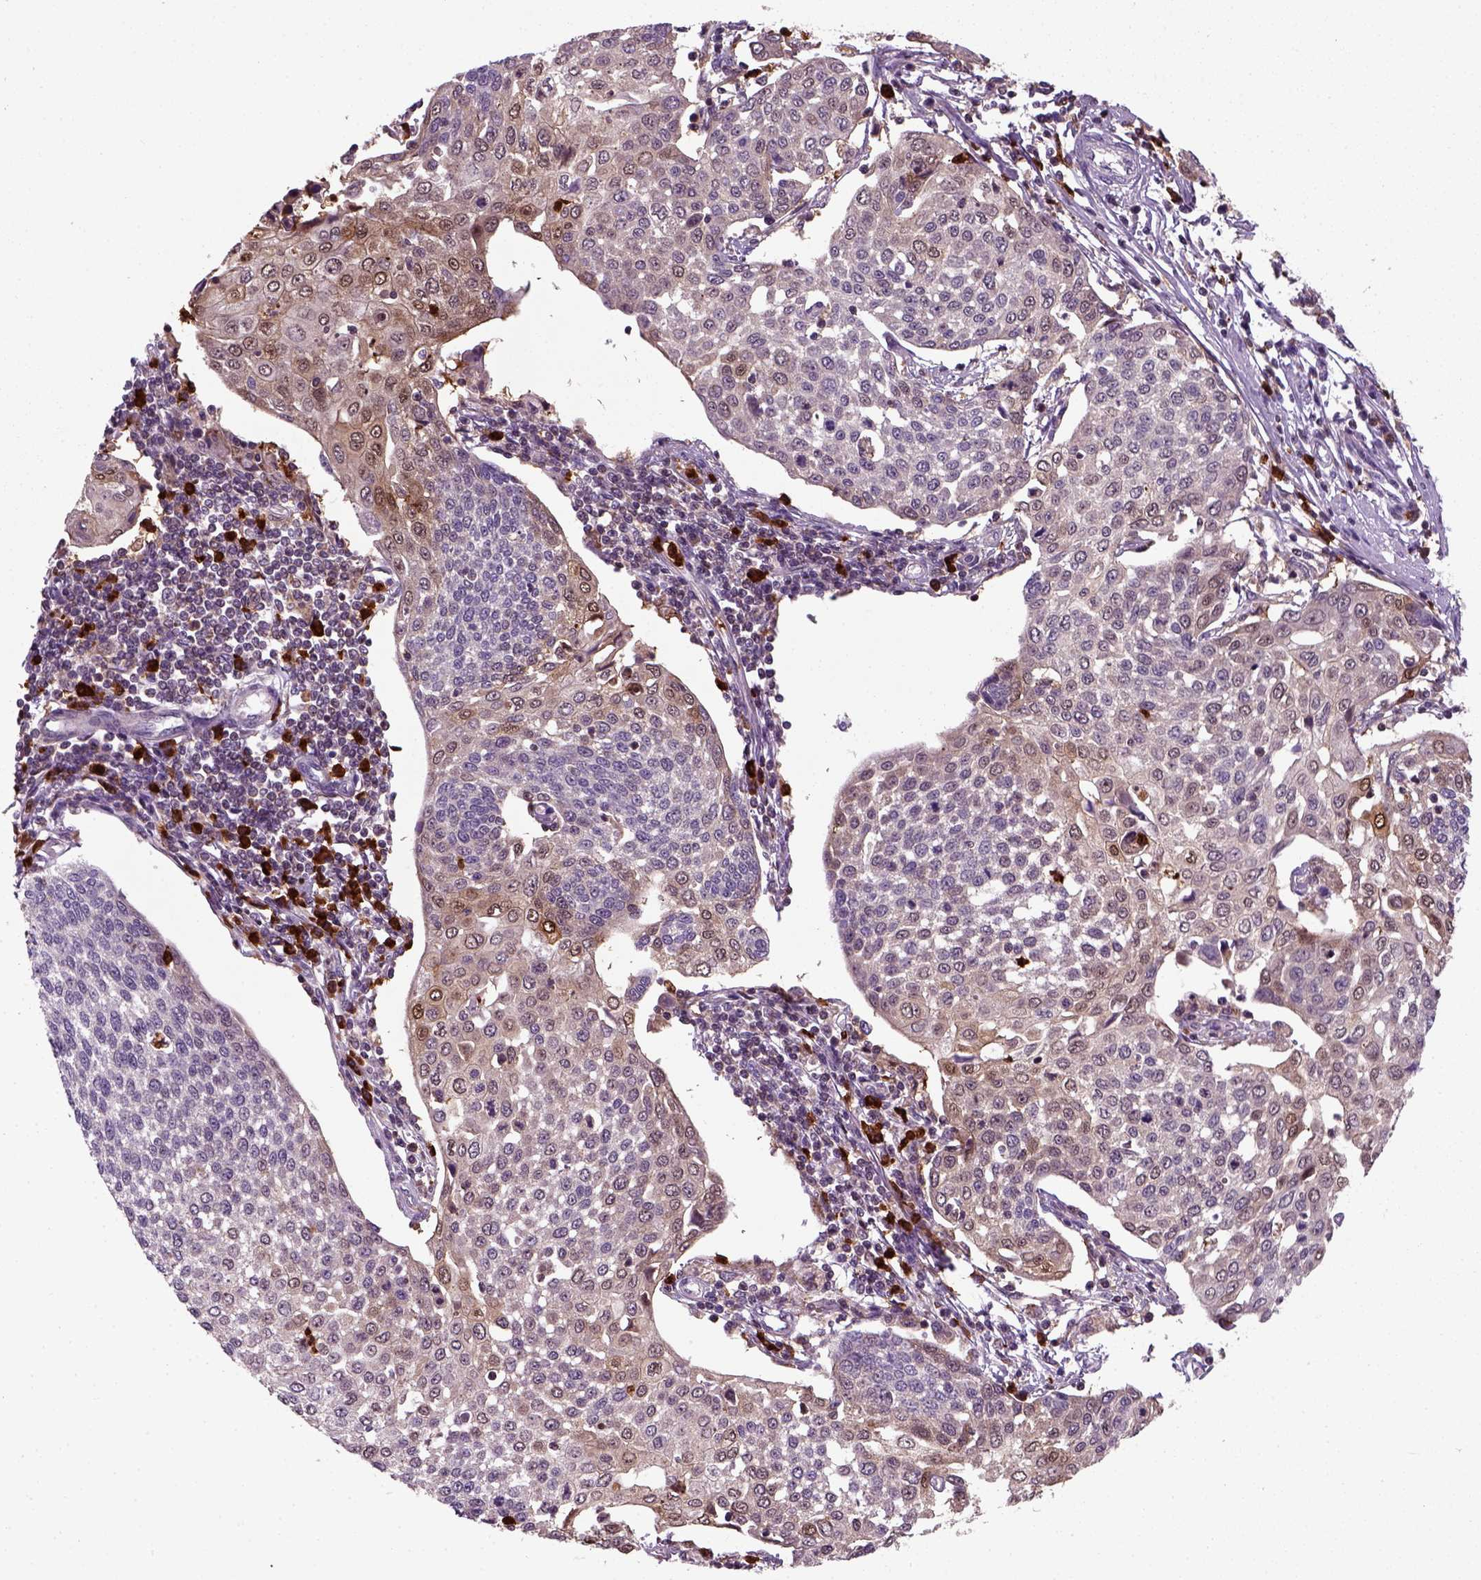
{"staining": {"intensity": "moderate", "quantity": "<25%", "location": "cytoplasmic/membranous,nuclear"}, "tissue": "cervical cancer", "cell_type": "Tumor cells", "image_type": "cancer", "snomed": [{"axis": "morphology", "description": "Squamous cell carcinoma, NOS"}, {"axis": "topography", "description": "Cervix"}], "caption": "Tumor cells exhibit low levels of moderate cytoplasmic/membranous and nuclear expression in approximately <25% of cells in squamous cell carcinoma (cervical). The protein of interest is stained brown, and the nuclei are stained in blue (DAB IHC with brightfield microscopy, high magnification).", "gene": "NUDT16L1", "patient": {"sex": "female", "age": 34}}